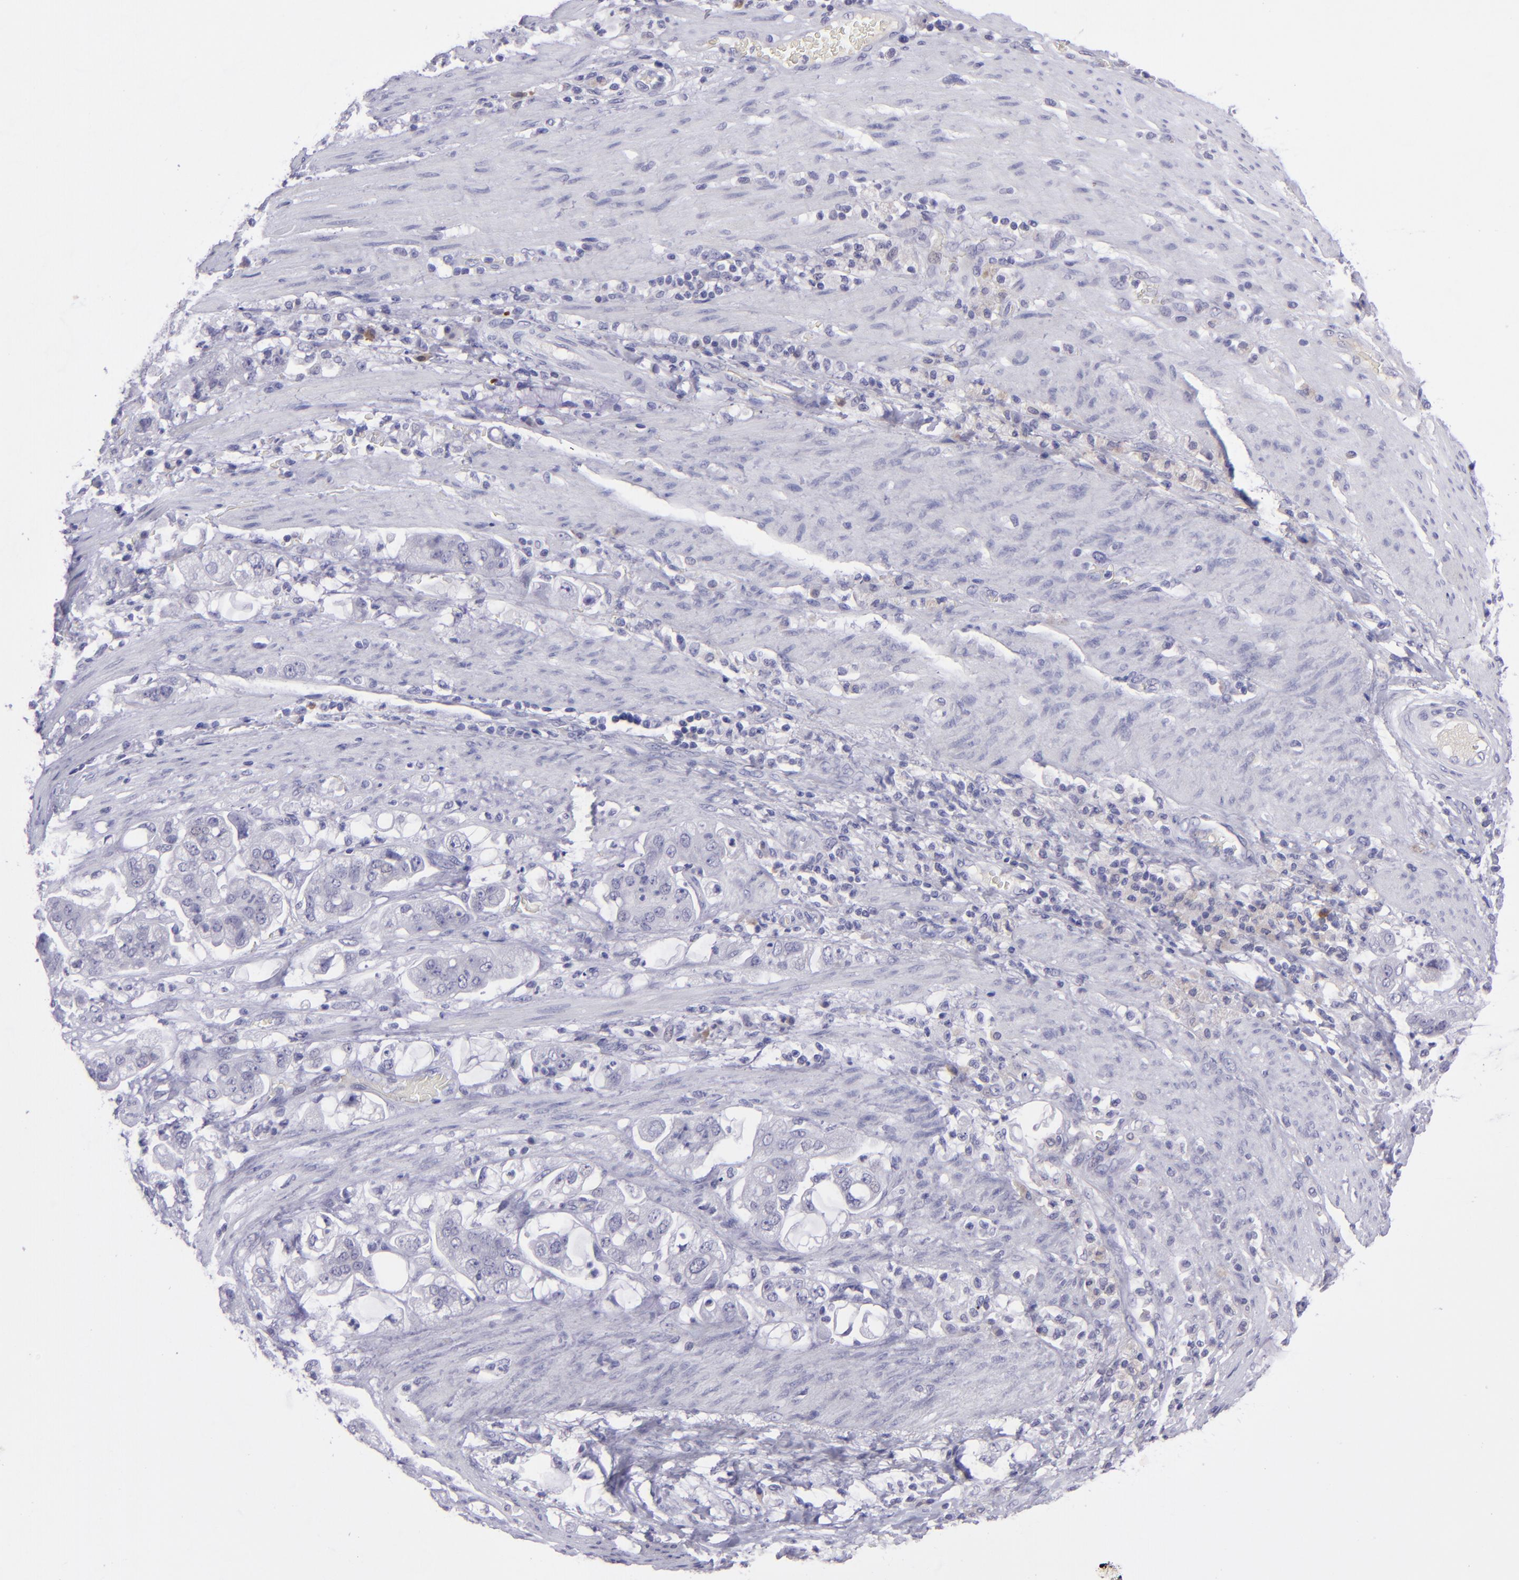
{"staining": {"intensity": "negative", "quantity": "none", "location": "none"}, "tissue": "stomach cancer", "cell_type": "Tumor cells", "image_type": "cancer", "snomed": [{"axis": "morphology", "description": "Adenocarcinoma, NOS"}, {"axis": "topography", "description": "Stomach"}], "caption": "IHC micrograph of human stomach cancer (adenocarcinoma) stained for a protein (brown), which demonstrates no positivity in tumor cells.", "gene": "POU2F2", "patient": {"sex": "male", "age": 62}}